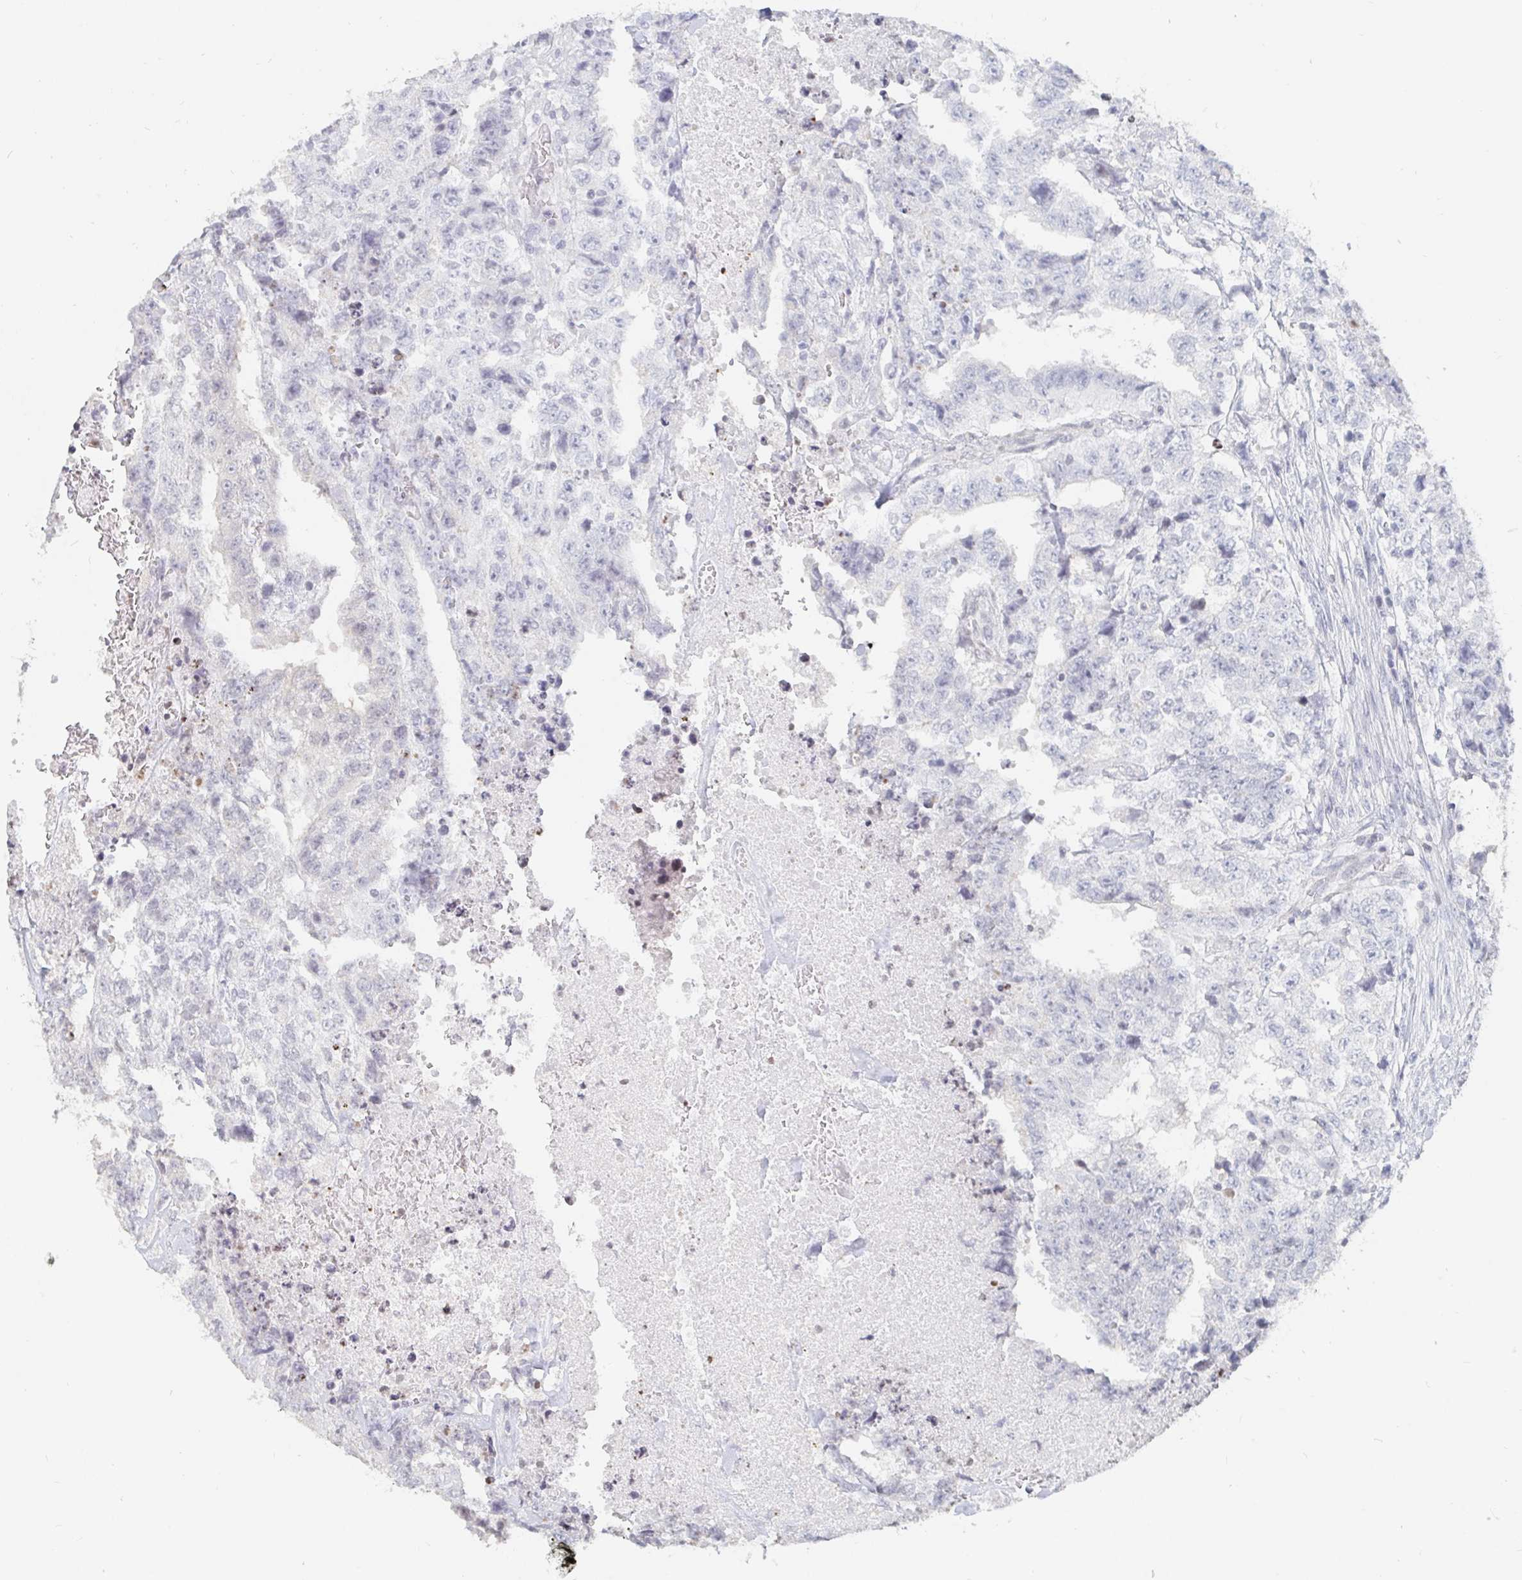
{"staining": {"intensity": "negative", "quantity": "none", "location": "none"}, "tissue": "testis cancer", "cell_type": "Tumor cells", "image_type": "cancer", "snomed": [{"axis": "morphology", "description": "Carcinoma, Embryonal, NOS"}, {"axis": "topography", "description": "Testis"}], "caption": "There is no significant expression in tumor cells of embryonal carcinoma (testis).", "gene": "NME9", "patient": {"sex": "male", "age": 24}}